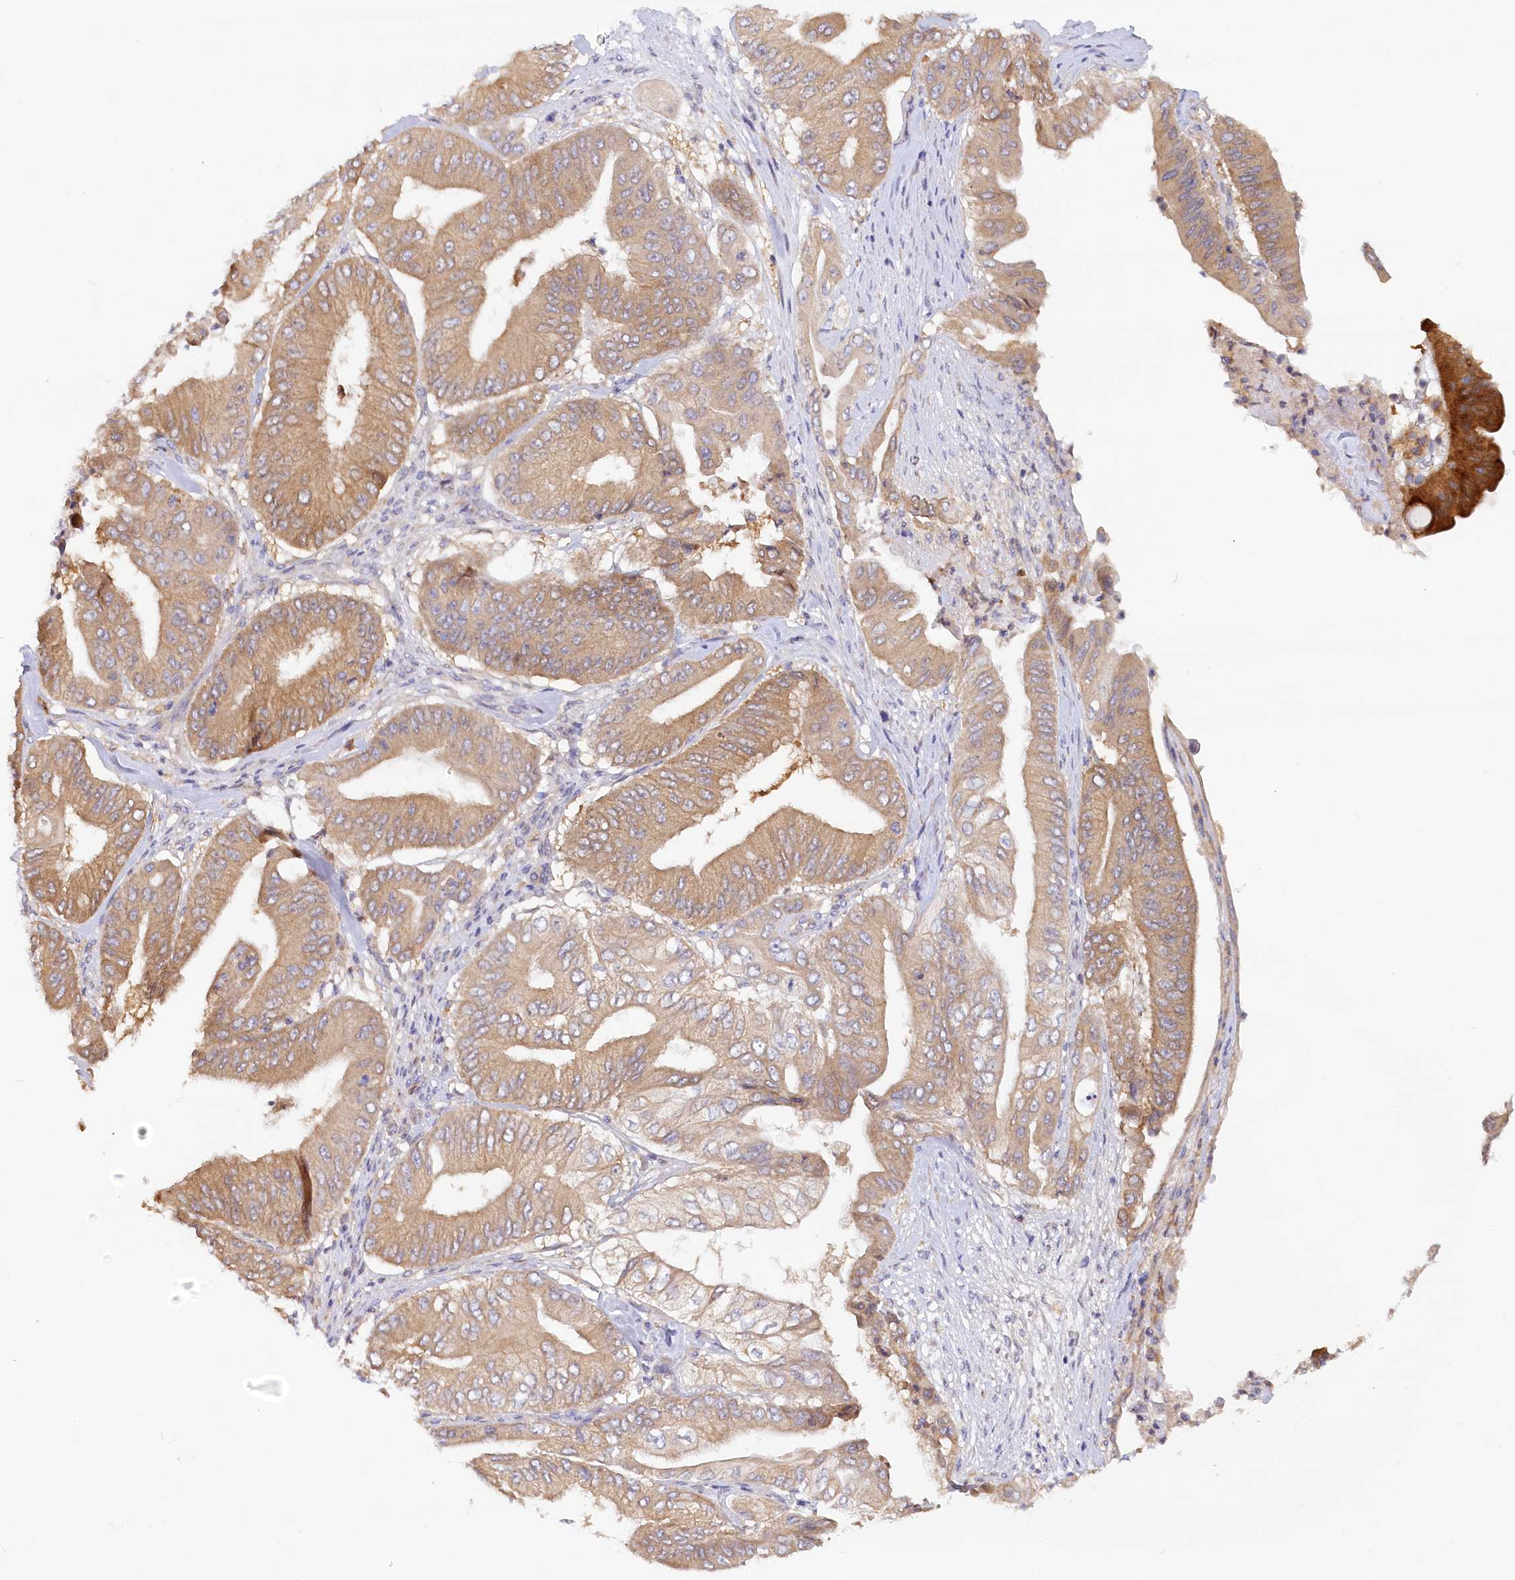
{"staining": {"intensity": "moderate", "quantity": ">75%", "location": "cytoplasmic/membranous"}, "tissue": "pancreatic cancer", "cell_type": "Tumor cells", "image_type": "cancer", "snomed": [{"axis": "morphology", "description": "Adenocarcinoma, NOS"}, {"axis": "topography", "description": "Pancreas"}], "caption": "Pancreatic cancer was stained to show a protein in brown. There is medium levels of moderate cytoplasmic/membranous staining in approximately >75% of tumor cells. (Brightfield microscopy of DAB IHC at high magnification).", "gene": "PAIP2", "patient": {"sex": "female", "age": 77}}